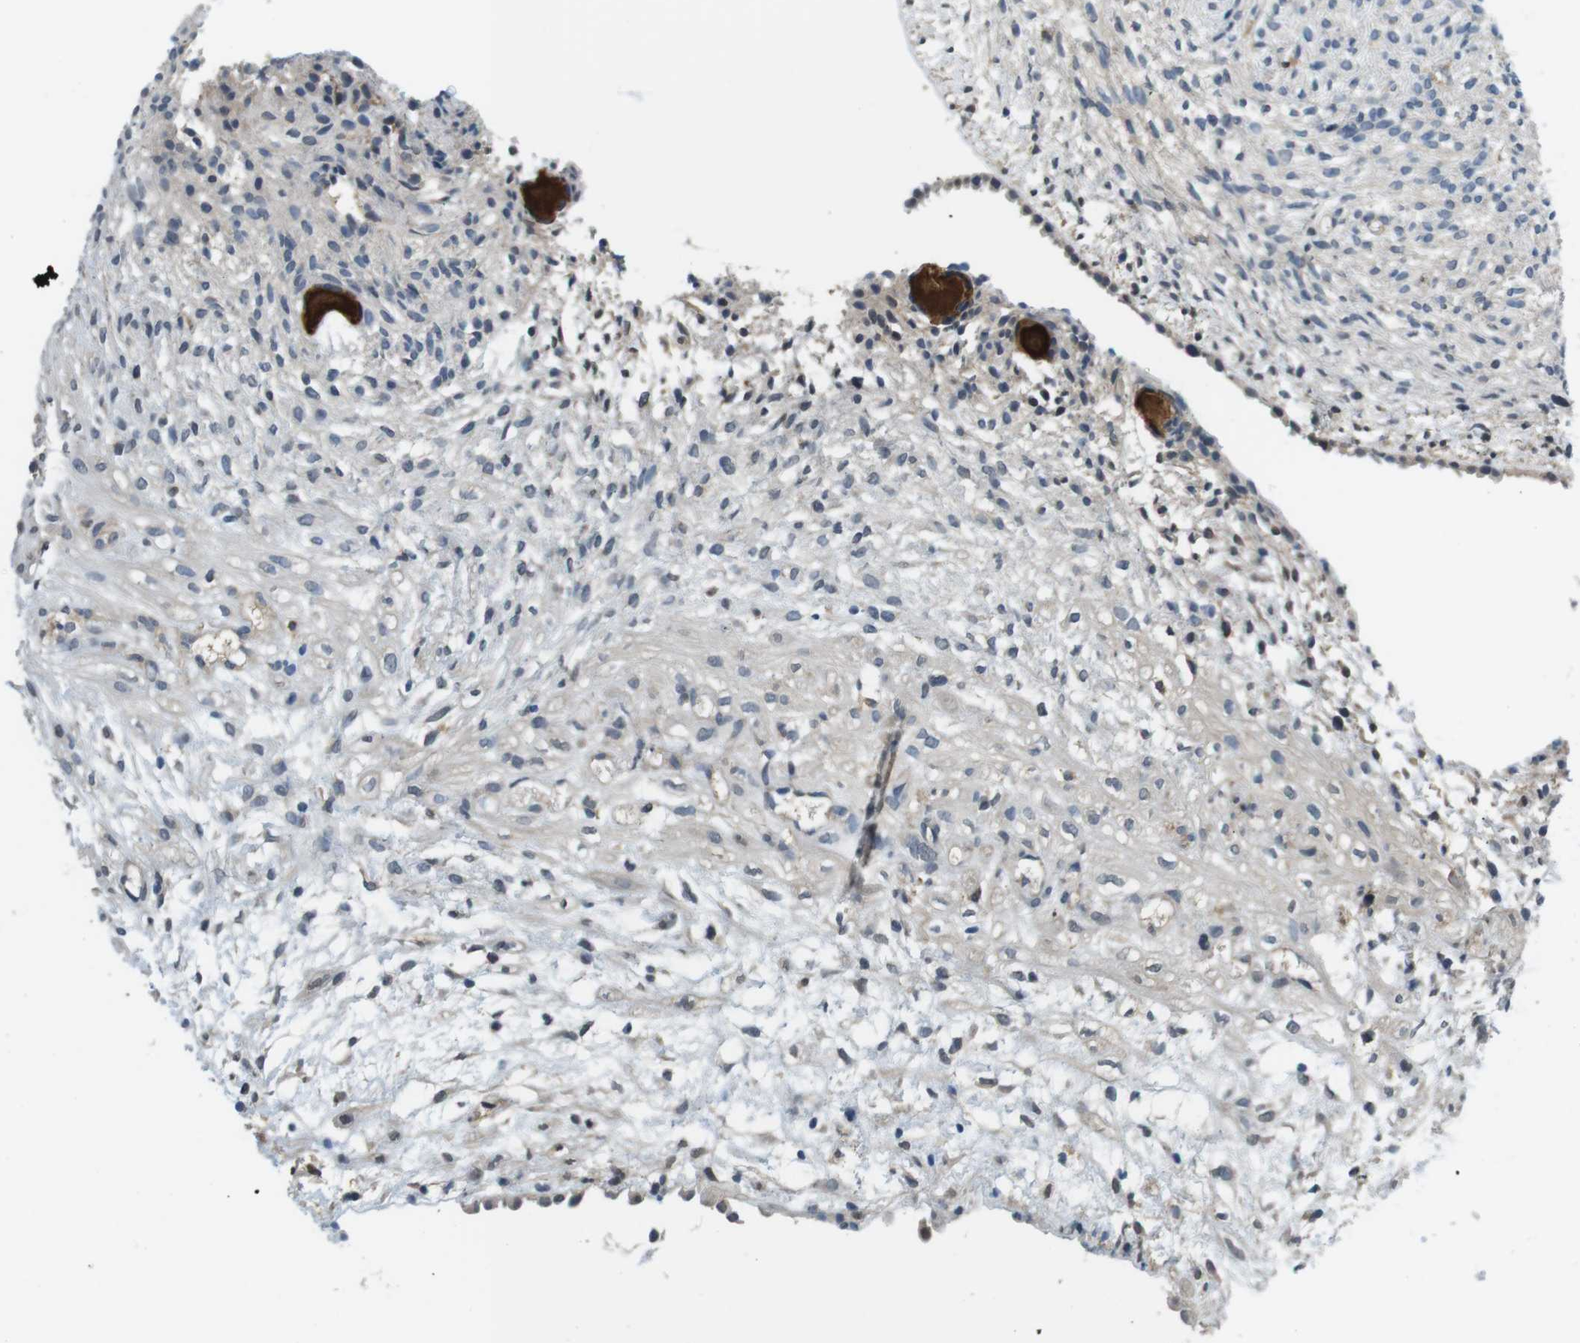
{"staining": {"intensity": "strong", "quantity": ">75%", "location": "cytoplasmic/membranous"}, "tissue": "ovary", "cell_type": "Follicle cells", "image_type": "normal", "snomed": [{"axis": "morphology", "description": "Normal tissue, NOS"}, {"axis": "morphology", "description": "Cyst, NOS"}, {"axis": "topography", "description": "Ovary"}], "caption": "The immunohistochemical stain highlights strong cytoplasmic/membranous positivity in follicle cells of benign ovary.", "gene": "CD163L1", "patient": {"sex": "female", "age": 18}}